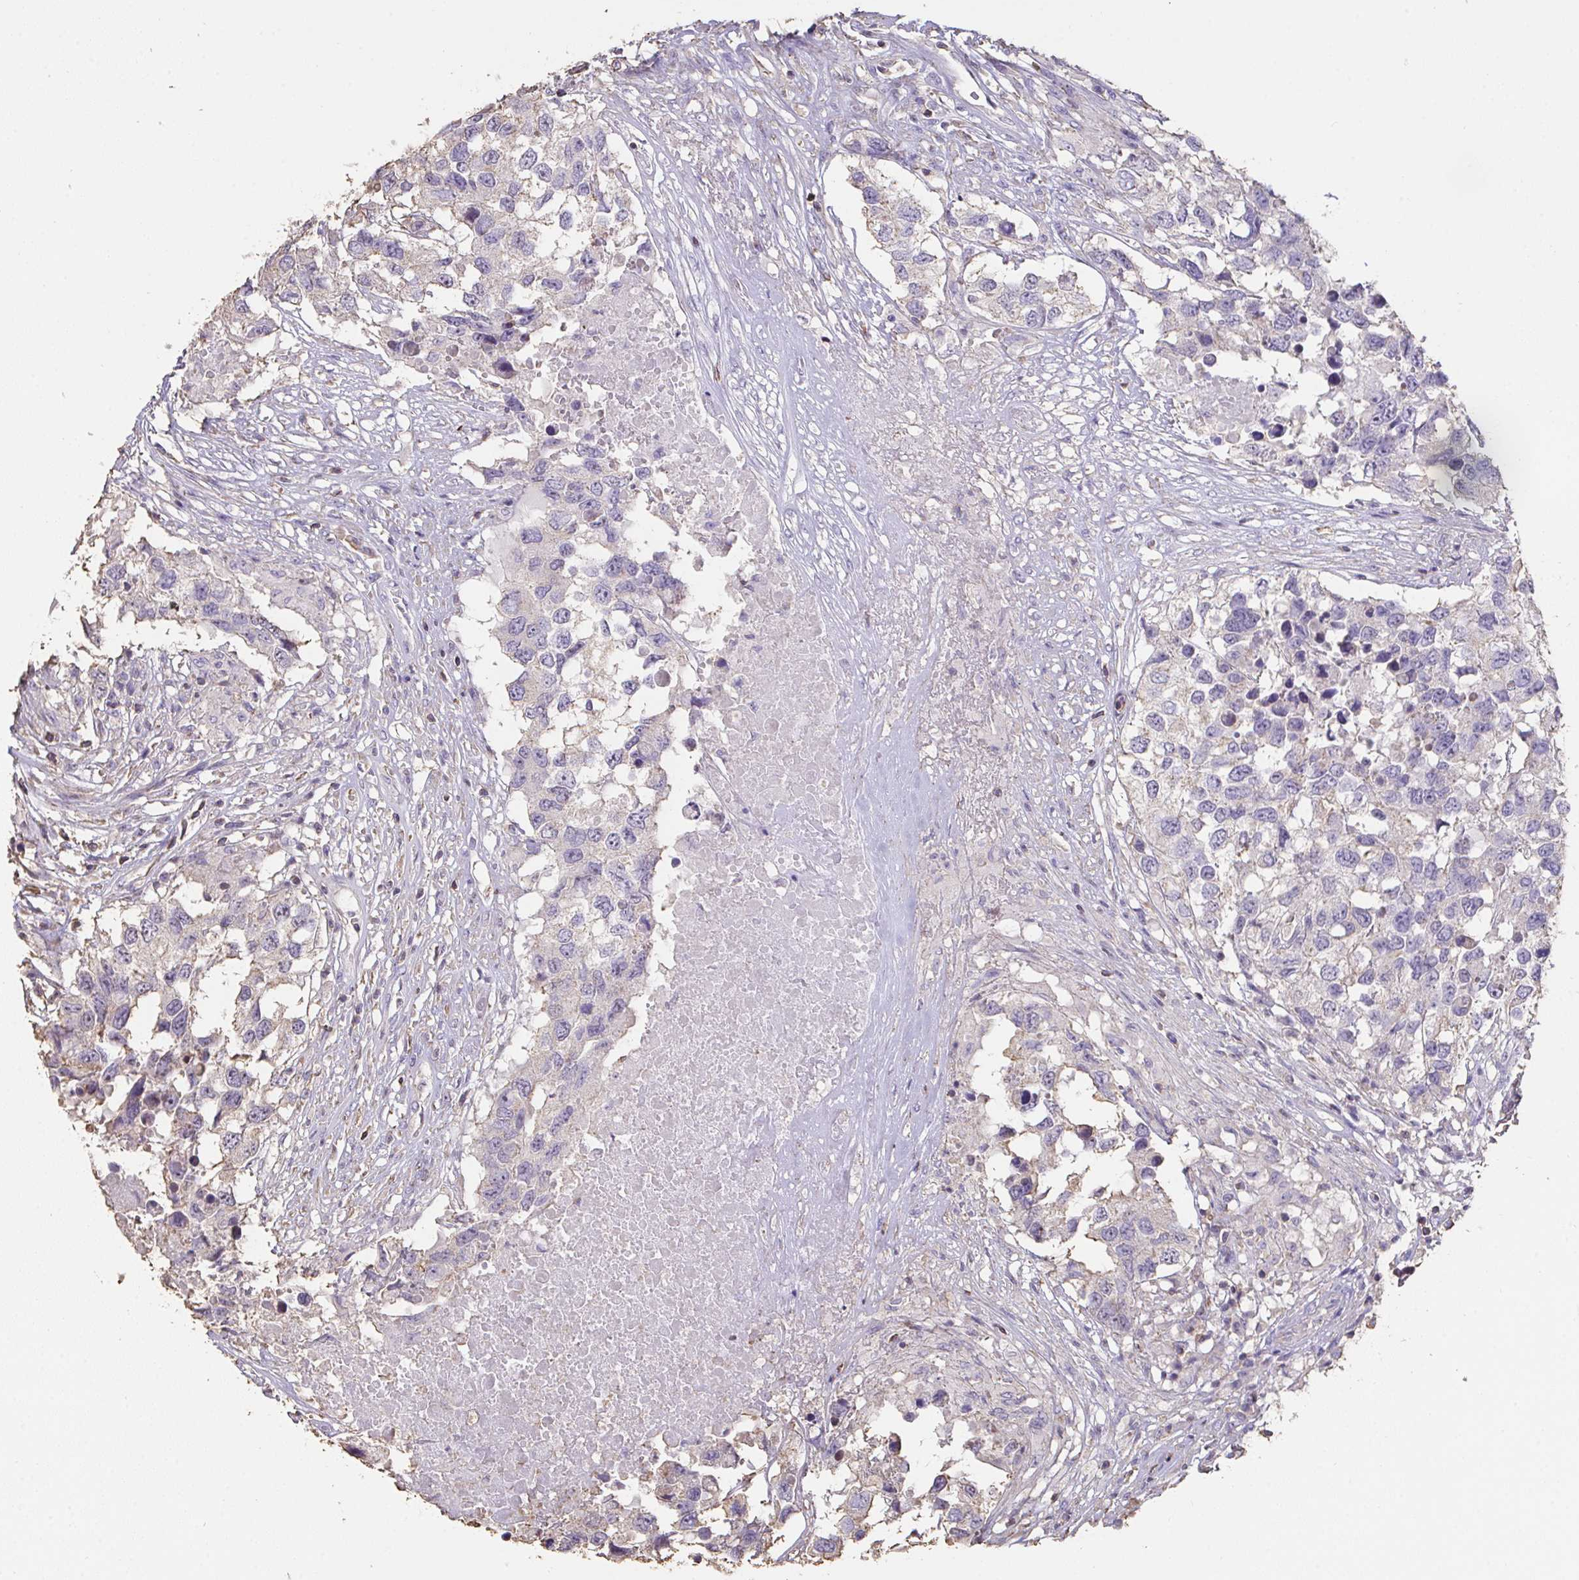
{"staining": {"intensity": "negative", "quantity": "none", "location": "none"}, "tissue": "testis cancer", "cell_type": "Tumor cells", "image_type": "cancer", "snomed": [{"axis": "morphology", "description": "Carcinoma, Embryonal, NOS"}, {"axis": "topography", "description": "Testis"}], "caption": "Immunohistochemistry (IHC) micrograph of neoplastic tissue: testis embryonal carcinoma stained with DAB reveals no significant protein positivity in tumor cells.", "gene": "IL23R", "patient": {"sex": "male", "age": 83}}